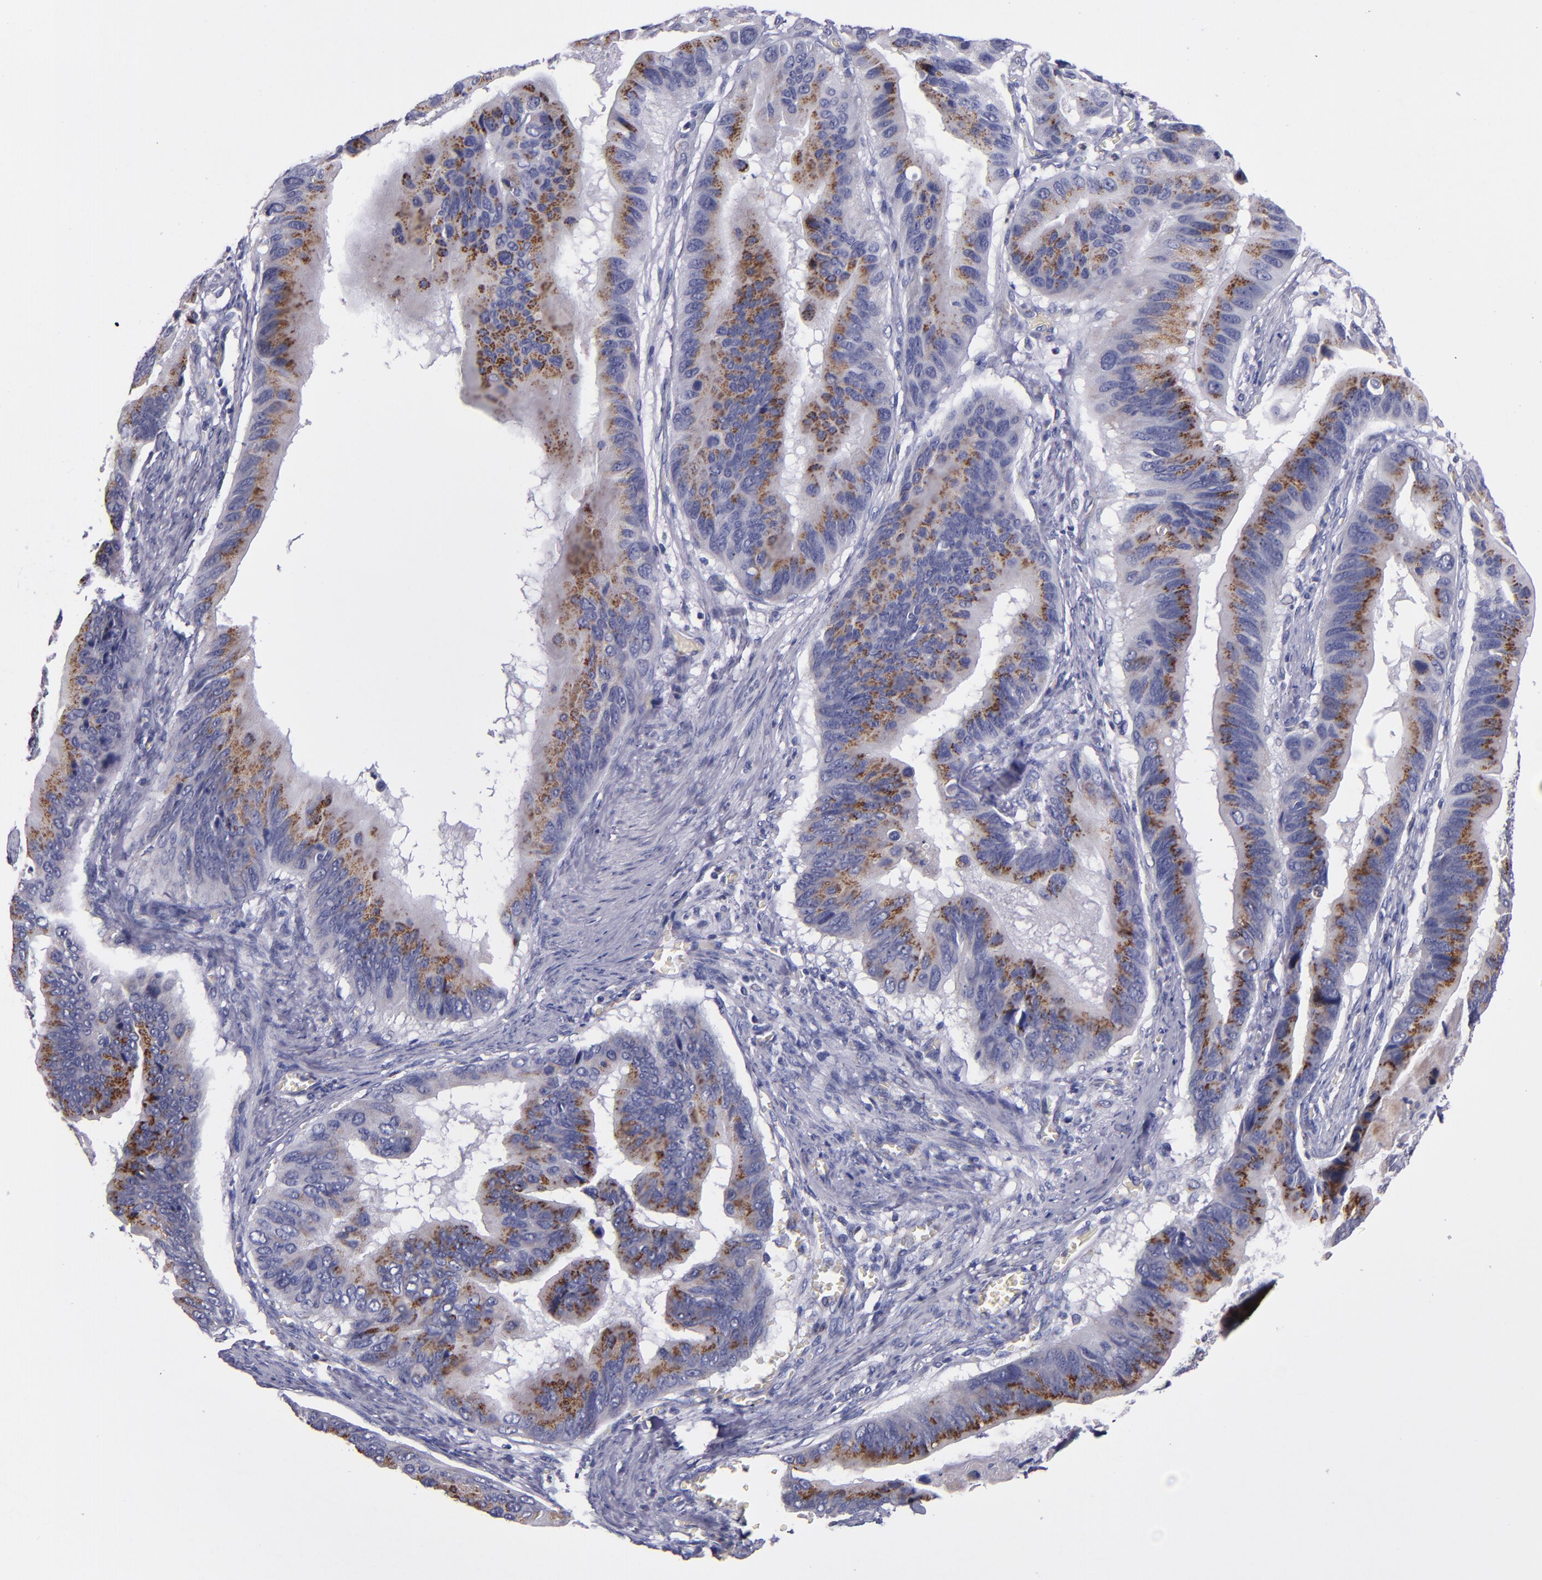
{"staining": {"intensity": "strong", "quantity": ">75%", "location": "cytoplasmic/membranous"}, "tissue": "stomach cancer", "cell_type": "Tumor cells", "image_type": "cancer", "snomed": [{"axis": "morphology", "description": "Adenocarcinoma, NOS"}, {"axis": "topography", "description": "Stomach, upper"}], "caption": "Tumor cells show high levels of strong cytoplasmic/membranous staining in about >75% of cells in stomach cancer (adenocarcinoma).", "gene": "RAB41", "patient": {"sex": "male", "age": 80}}